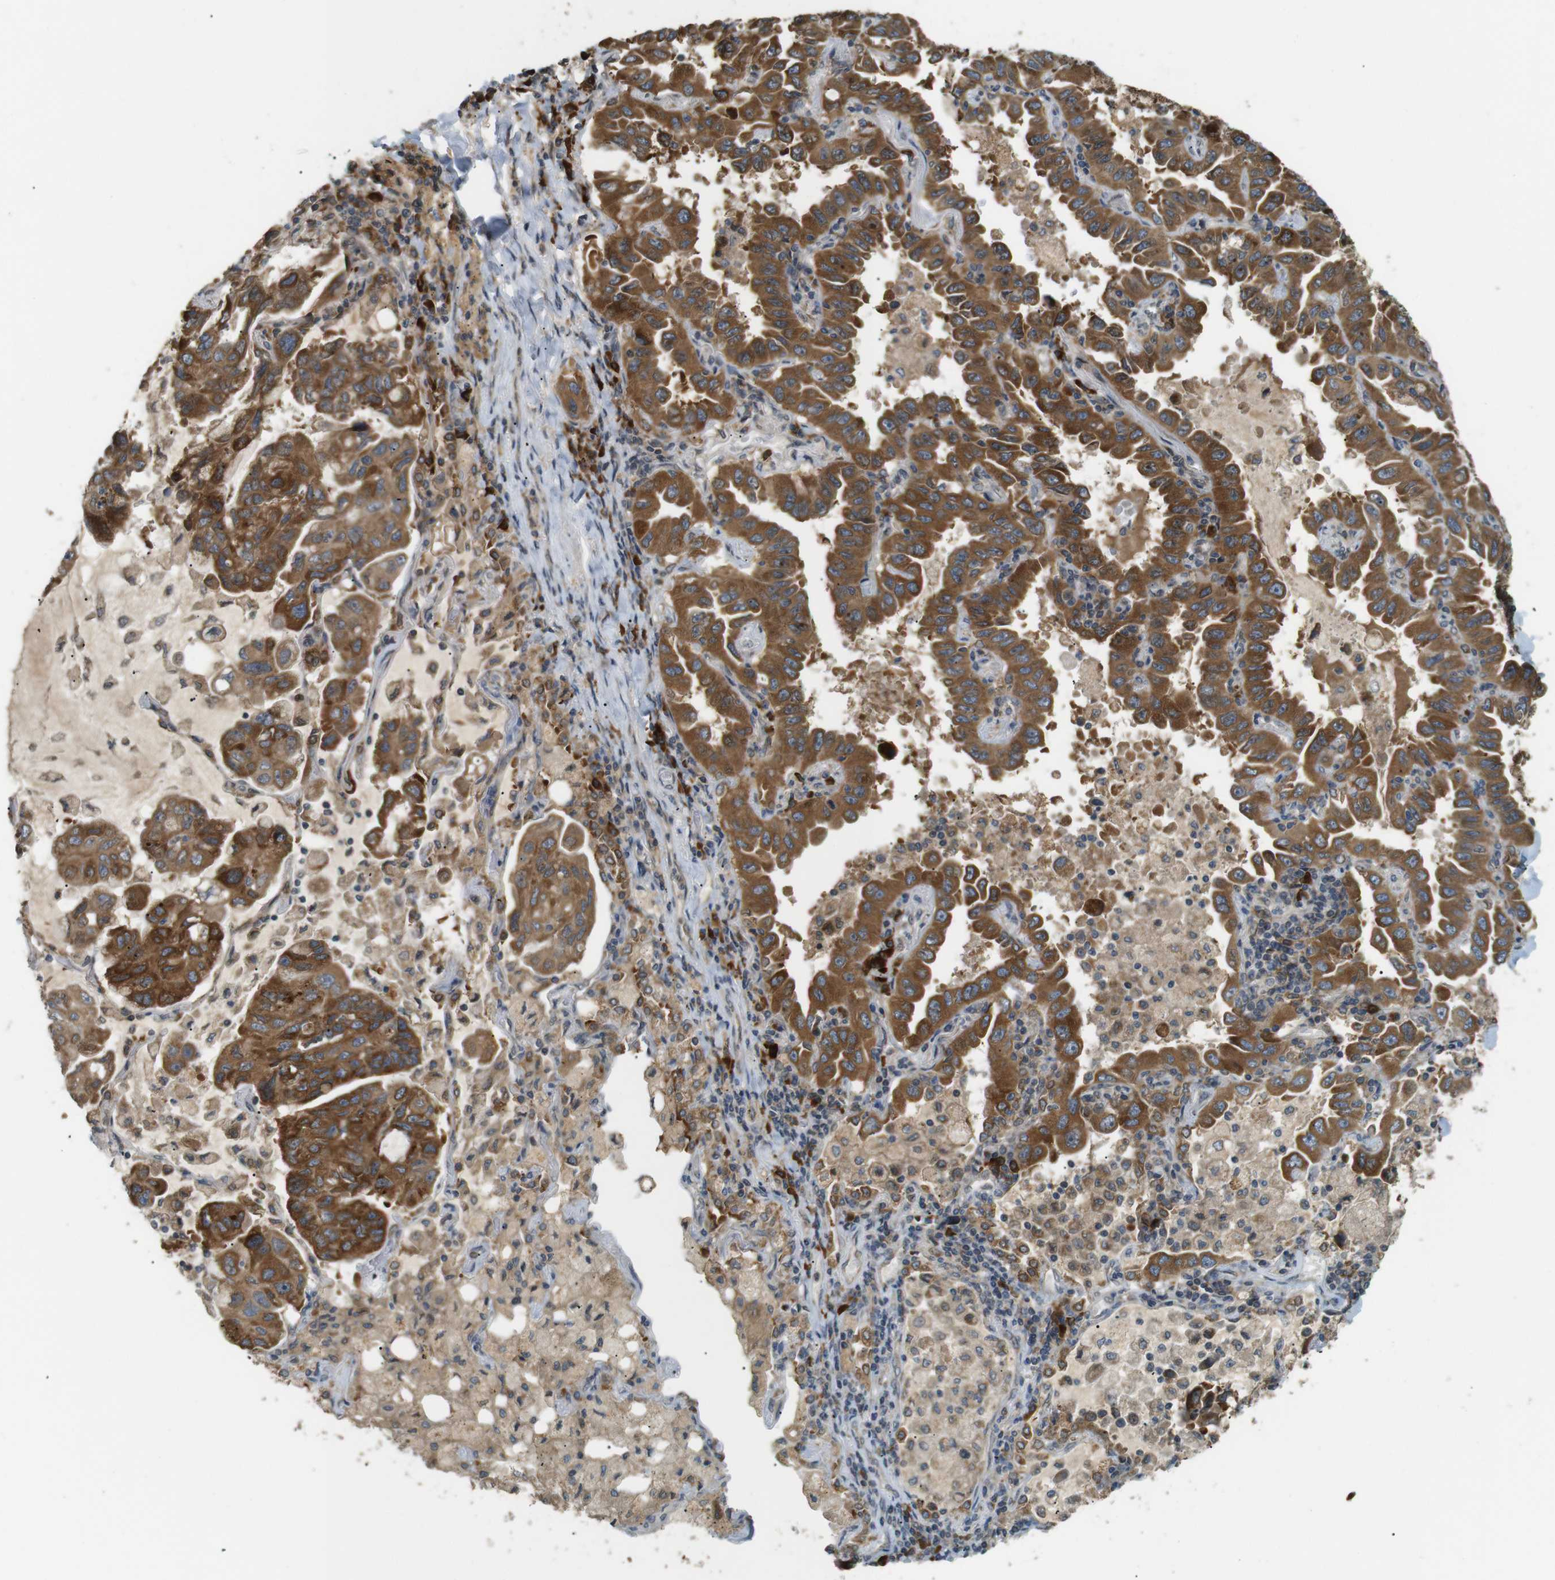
{"staining": {"intensity": "moderate", "quantity": ">75%", "location": "cytoplasmic/membranous"}, "tissue": "lung cancer", "cell_type": "Tumor cells", "image_type": "cancer", "snomed": [{"axis": "morphology", "description": "Adenocarcinoma, NOS"}, {"axis": "topography", "description": "Lung"}], "caption": "DAB immunohistochemical staining of lung cancer (adenocarcinoma) exhibits moderate cytoplasmic/membranous protein staining in about >75% of tumor cells.", "gene": "TMED4", "patient": {"sex": "male", "age": 64}}